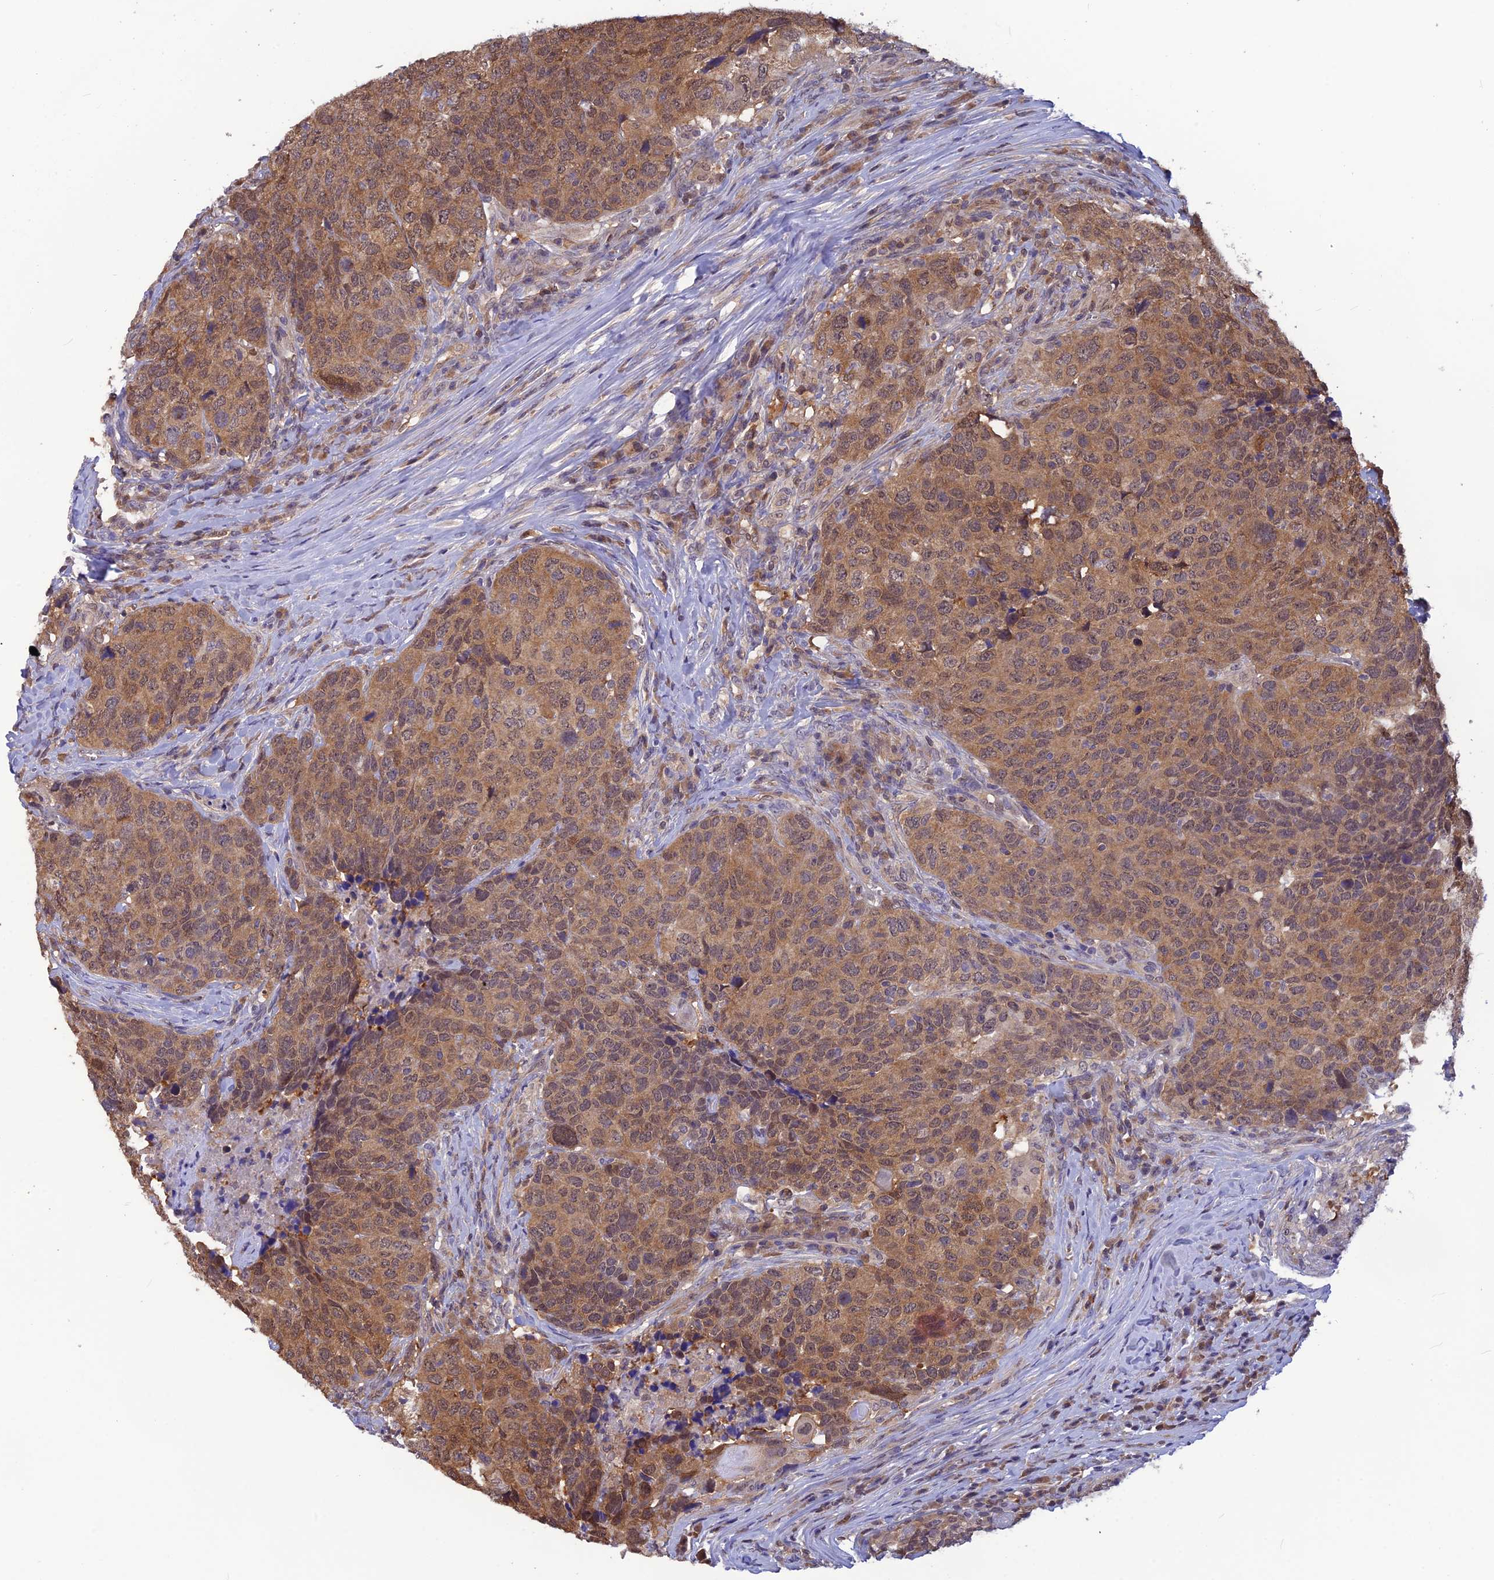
{"staining": {"intensity": "moderate", "quantity": ">75%", "location": "cytoplasmic/membranous,nuclear"}, "tissue": "head and neck cancer", "cell_type": "Tumor cells", "image_type": "cancer", "snomed": [{"axis": "morphology", "description": "Squamous cell carcinoma, NOS"}, {"axis": "topography", "description": "Head-Neck"}], "caption": "The micrograph reveals a brown stain indicating the presence of a protein in the cytoplasmic/membranous and nuclear of tumor cells in squamous cell carcinoma (head and neck).", "gene": "HINT1", "patient": {"sex": "male", "age": 66}}